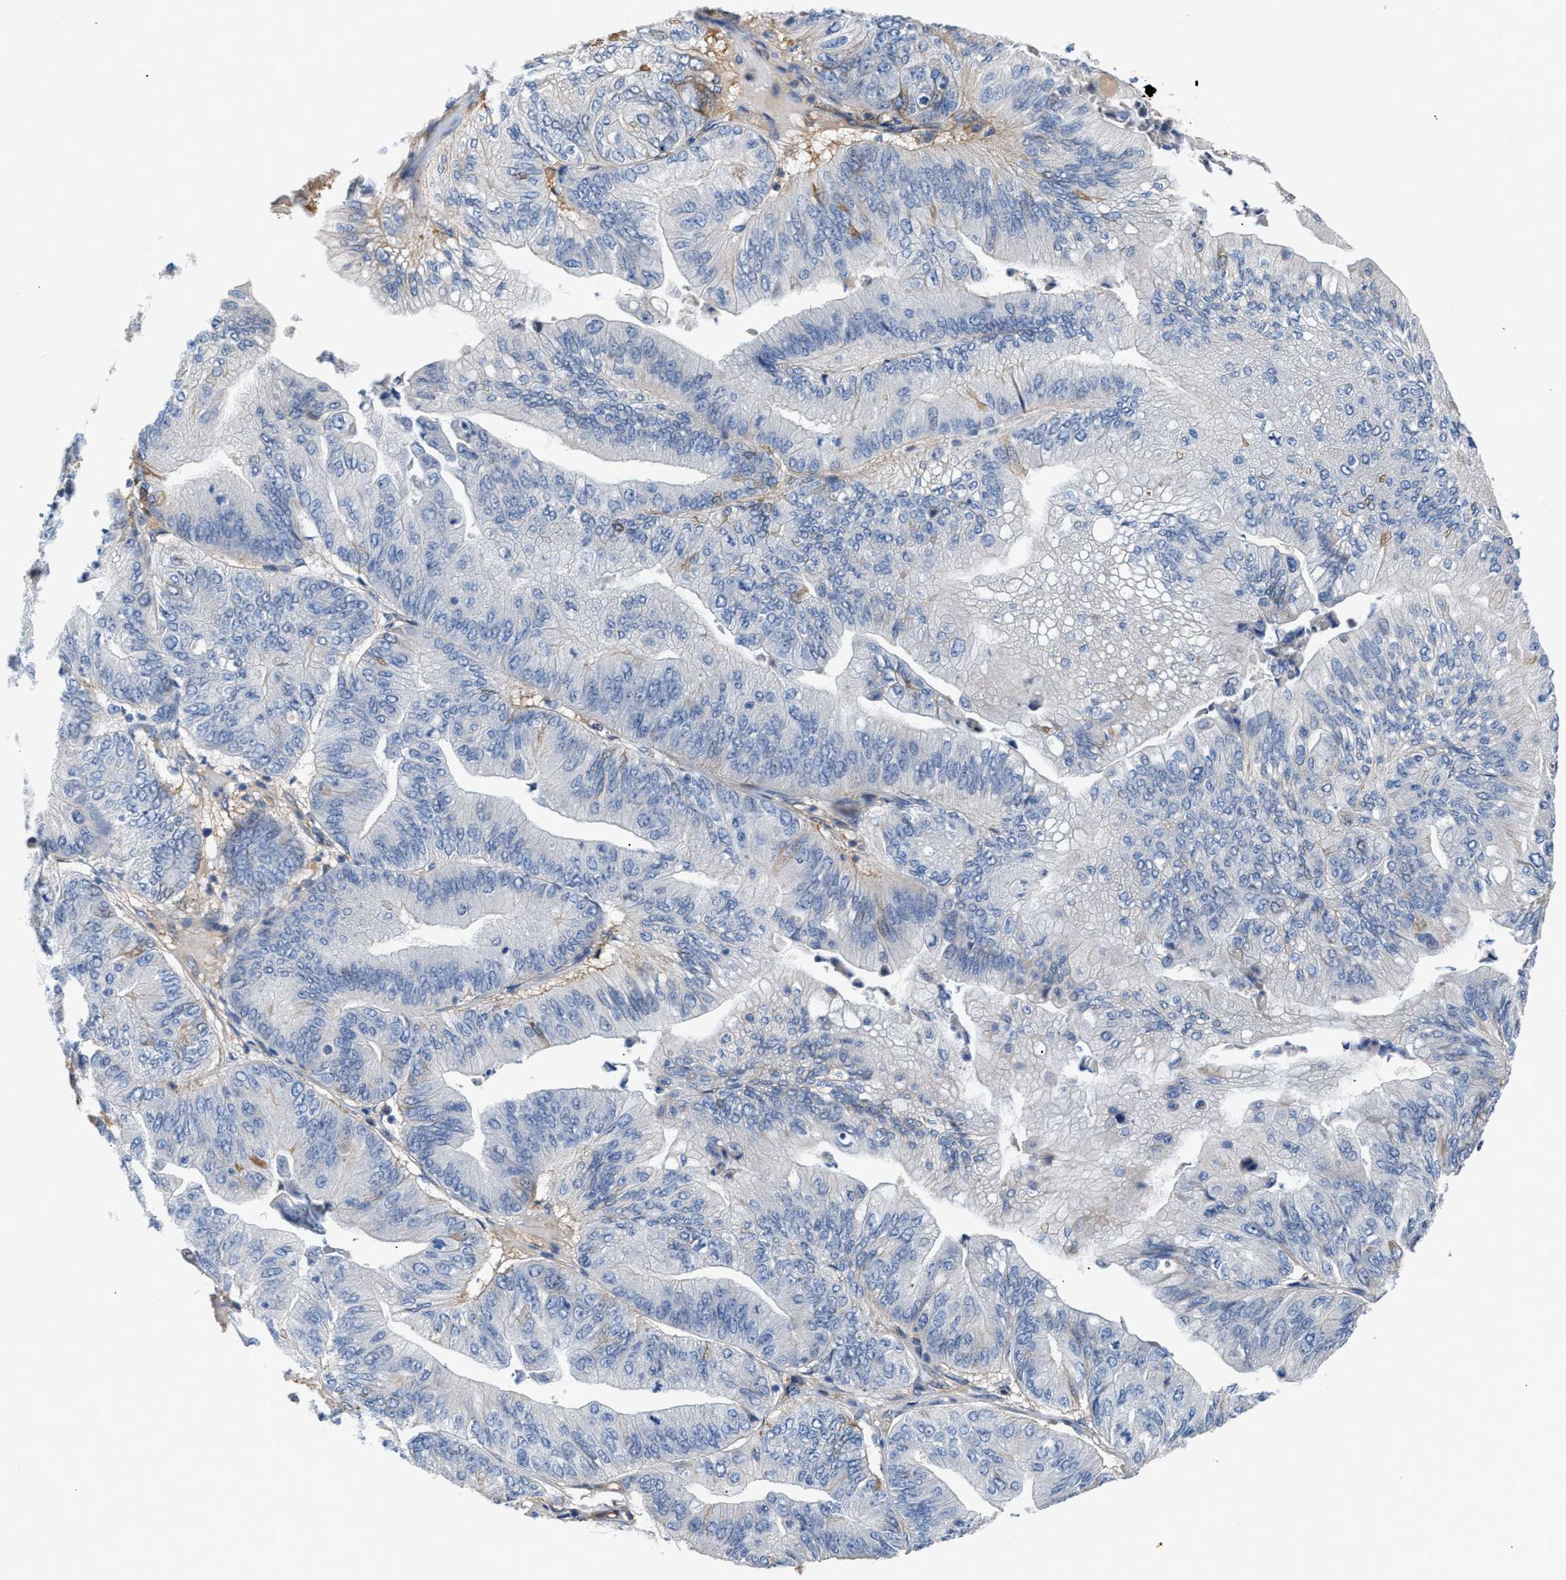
{"staining": {"intensity": "negative", "quantity": "none", "location": "none"}, "tissue": "ovarian cancer", "cell_type": "Tumor cells", "image_type": "cancer", "snomed": [{"axis": "morphology", "description": "Cystadenocarcinoma, mucinous, NOS"}, {"axis": "topography", "description": "Ovary"}], "caption": "IHC image of neoplastic tissue: human ovarian mucinous cystadenocarcinoma stained with DAB demonstrates no significant protein positivity in tumor cells.", "gene": "TFPI", "patient": {"sex": "female", "age": 61}}